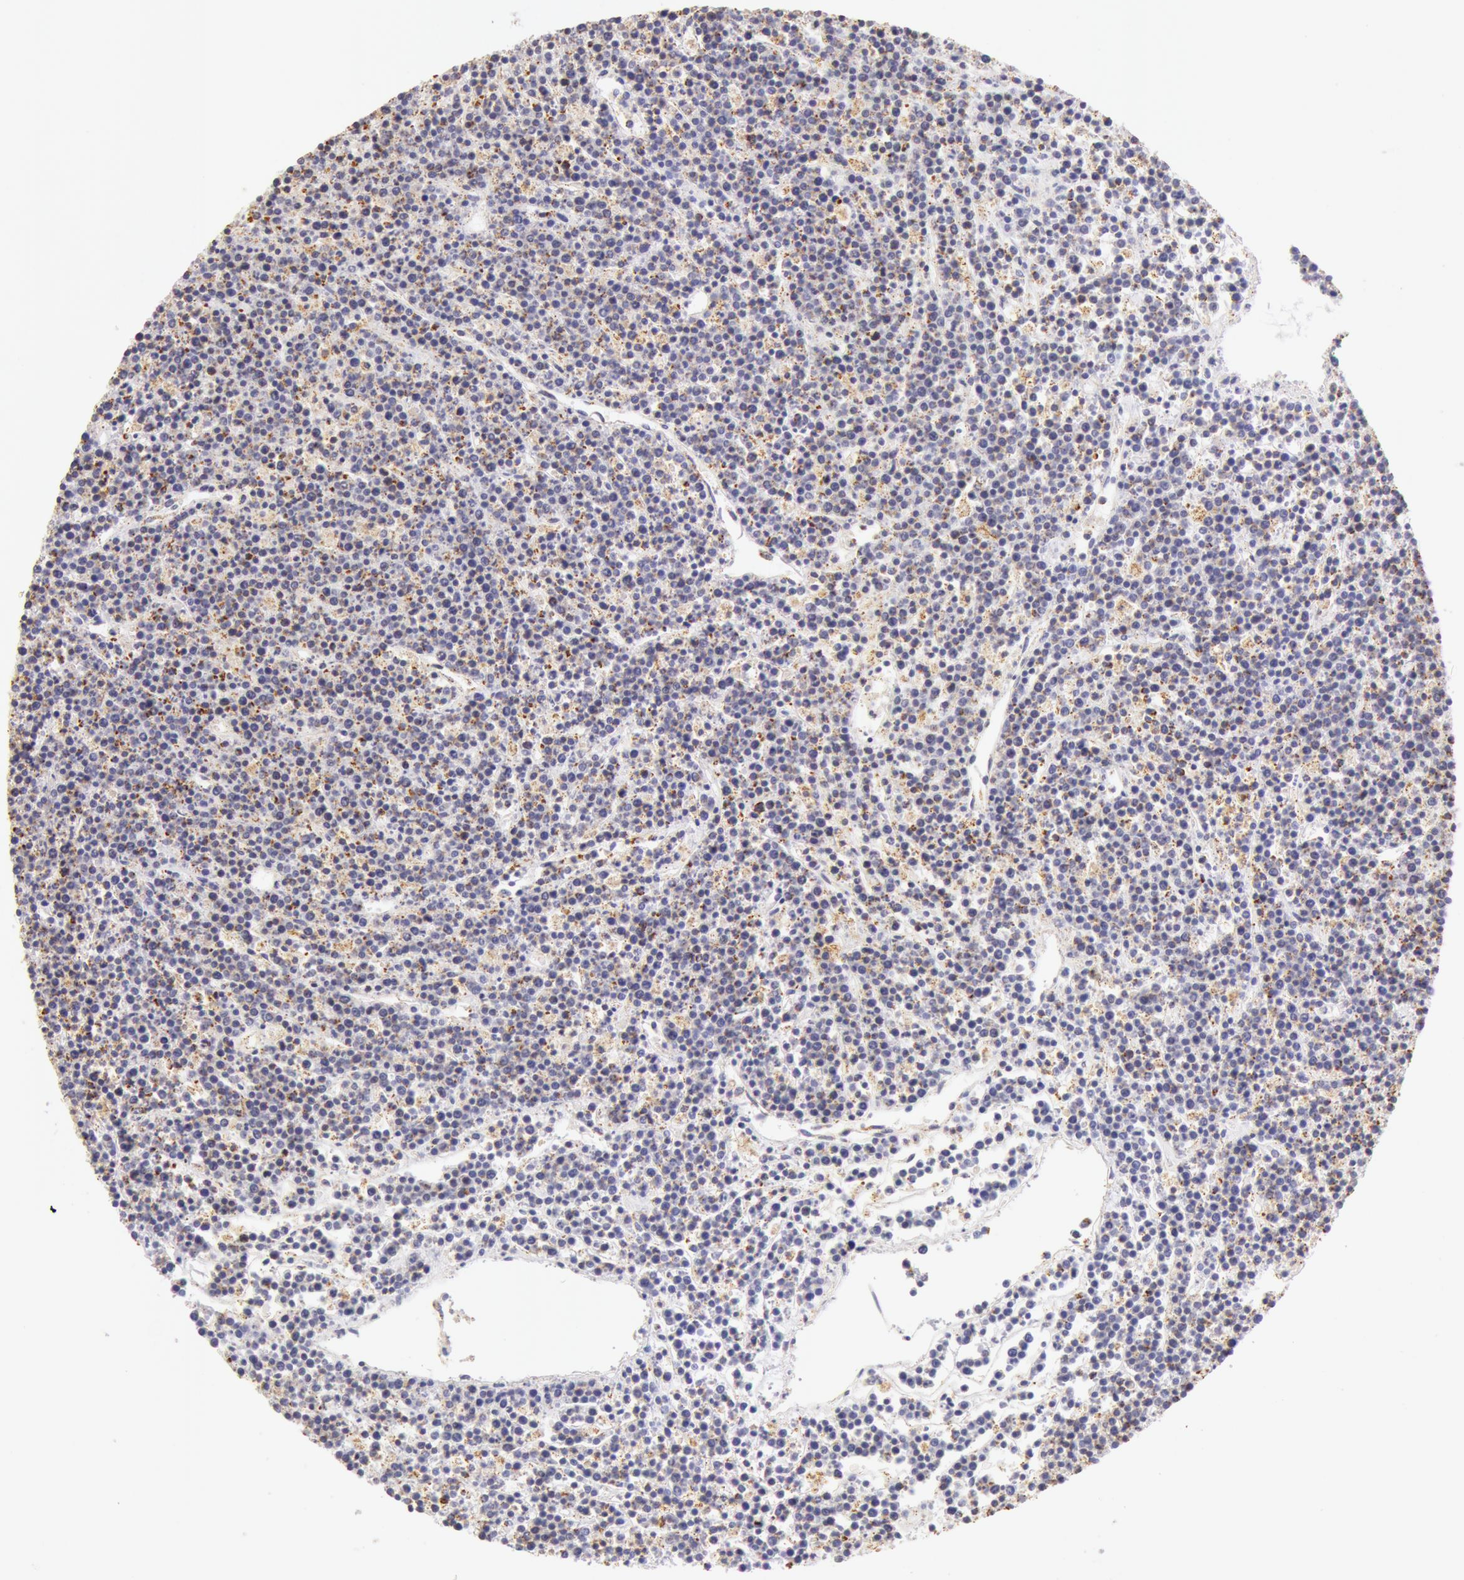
{"staining": {"intensity": "moderate", "quantity": "25%-75%", "location": "cytoplasmic/membranous"}, "tissue": "lymphoma", "cell_type": "Tumor cells", "image_type": "cancer", "snomed": [{"axis": "morphology", "description": "Malignant lymphoma, non-Hodgkin's type, High grade"}, {"axis": "topography", "description": "Ovary"}], "caption": "The micrograph shows staining of malignant lymphoma, non-Hodgkin's type (high-grade), revealing moderate cytoplasmic/membranous protein expression (brown color) within tumor cells.", "gene": "ATP5F1B", "patient": {"sex": "female", "age": 56}}